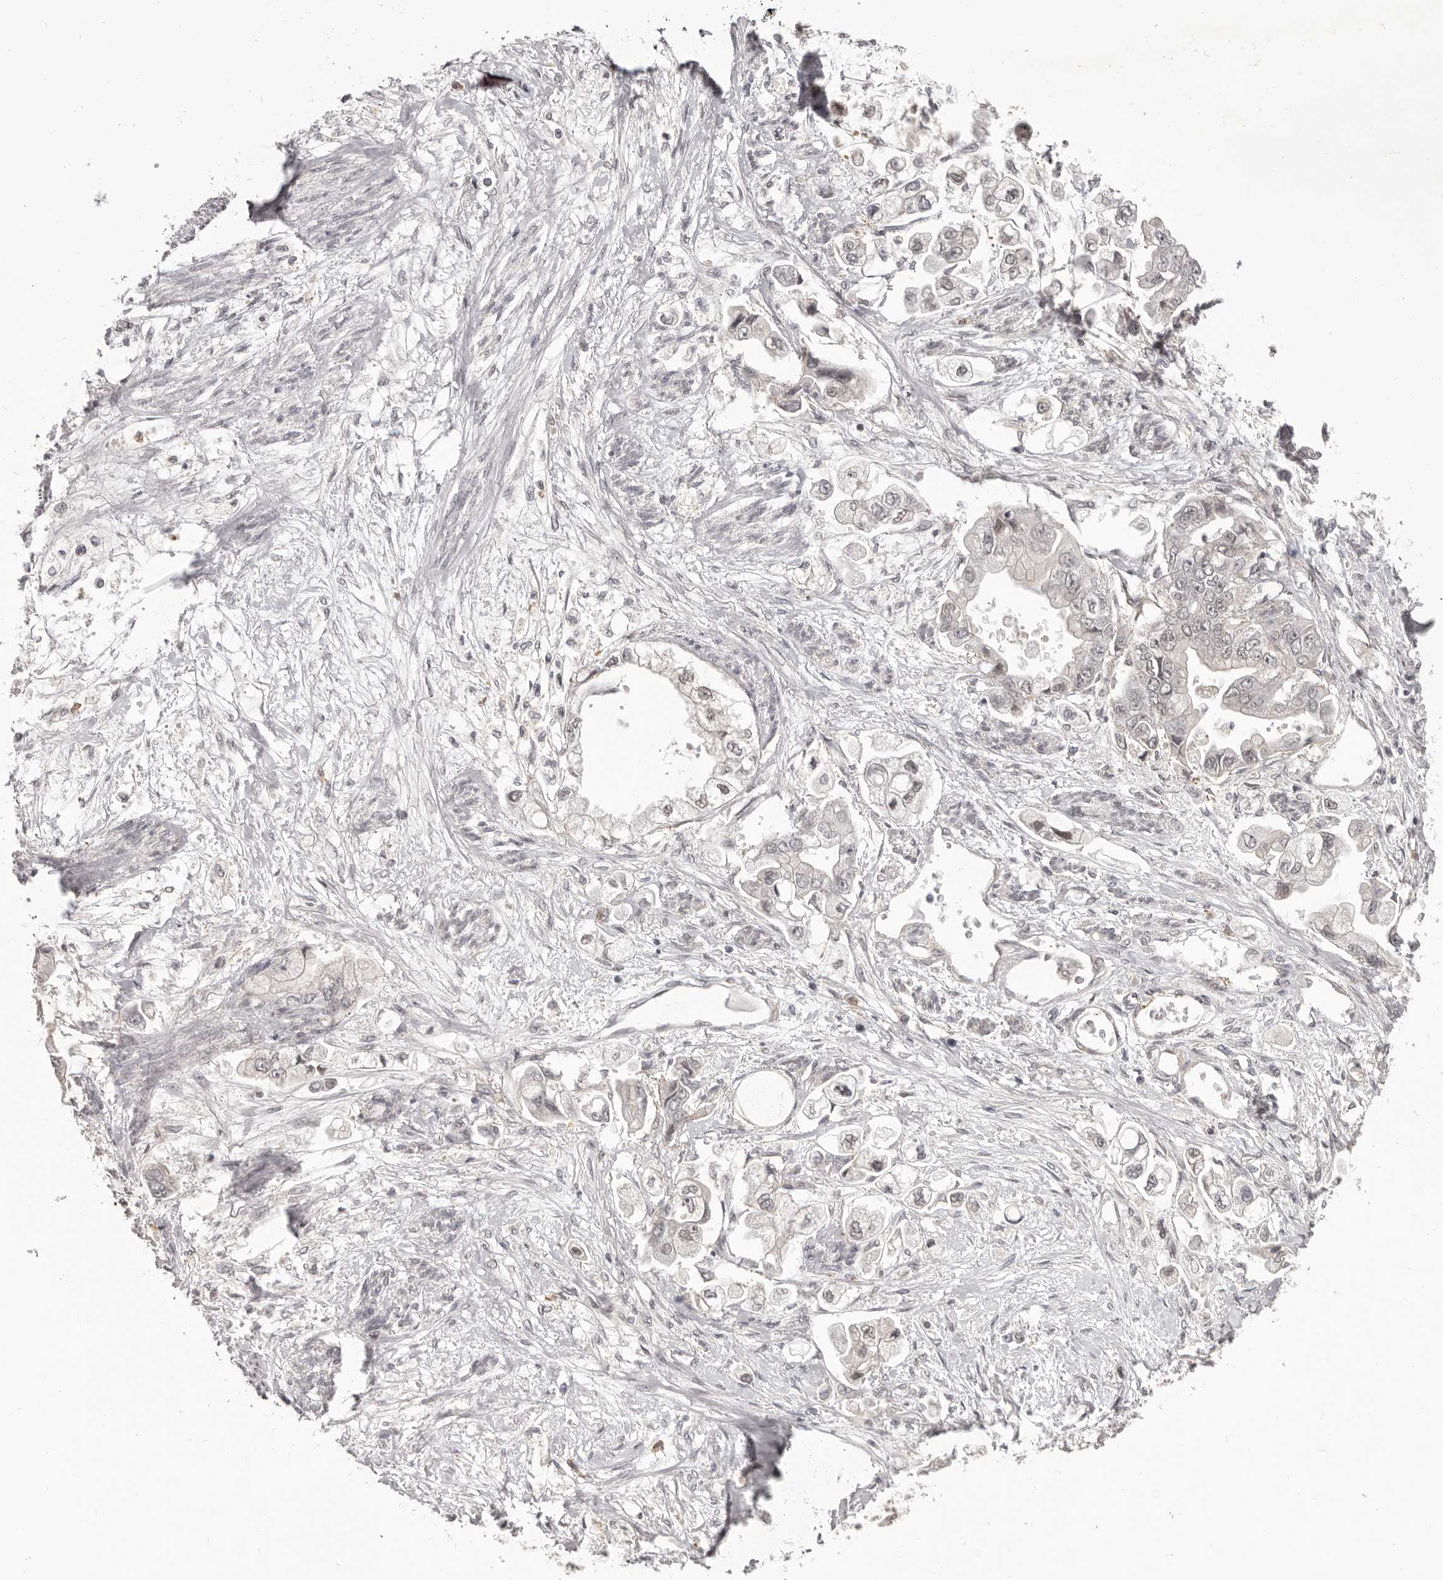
{"staining": {"intensity": "negative", "quantity": "none", "location": "none"}, "tissue": "stomach cancer", "cell_type": "Tumor cells", "image_type": "cancer", "snomed": [{"axis": "morphology", "description": "Adenocarcinoma, NOS"}, {"axis": "topography", "description": "Stomach"}], "caption": "Micrograph shows no significant protein staining in tumor cells of stomach cancer (adenocarcinoma).", "gene": "RNF2", "patient": {"sex": "male", "age": 62}}